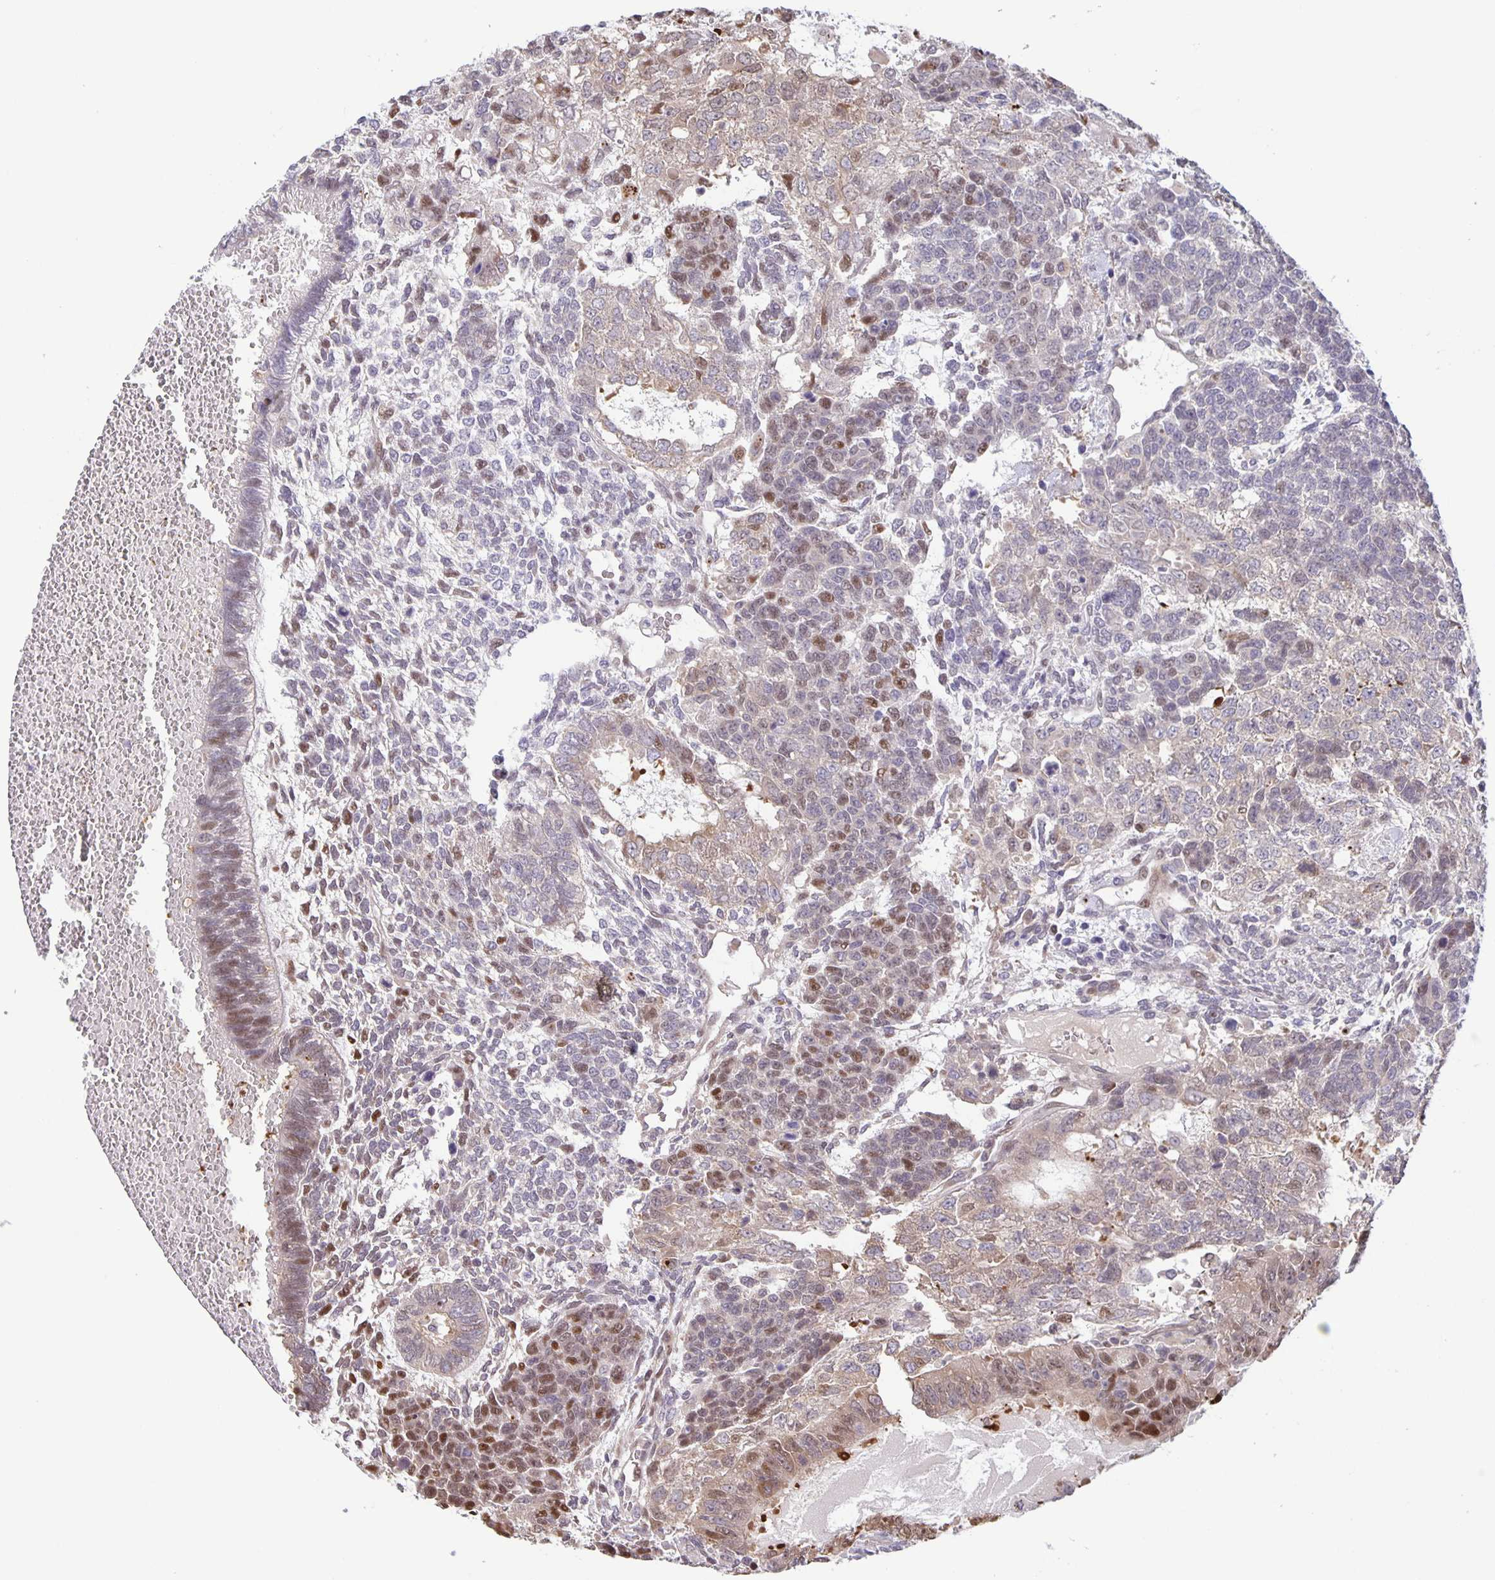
{"staining": {"intensity": "moderate", "quantity": "25%-75%", "location": "nuclear"}, "tissue": "testis cancer", "cell_type": "Tumor cells", "image_type": "cancer", "snomed": [{"axis": "morphology", "description": "Normal tissue, NOS"}, {"axis": "morphology", "description": "Carcinoma, Embryonal, NOS"}, {"axis": "topography", "description": "Testis"}, {"axis": "topography", "description": "Epididymis"}], "caption": "The photomicrograph exhibits staining of testis cancer (embryonal carcinoma), revealing moderate nuclear protein expression (brown color) within tumor cells. The staining was performed using DAB to visualize the protein expression in brown, while the nuclei were stained in blue with hematoxylin (Magnification: 20x).", "gene": "MAPK12", "patient": {"sex": "male", "age": 23}}